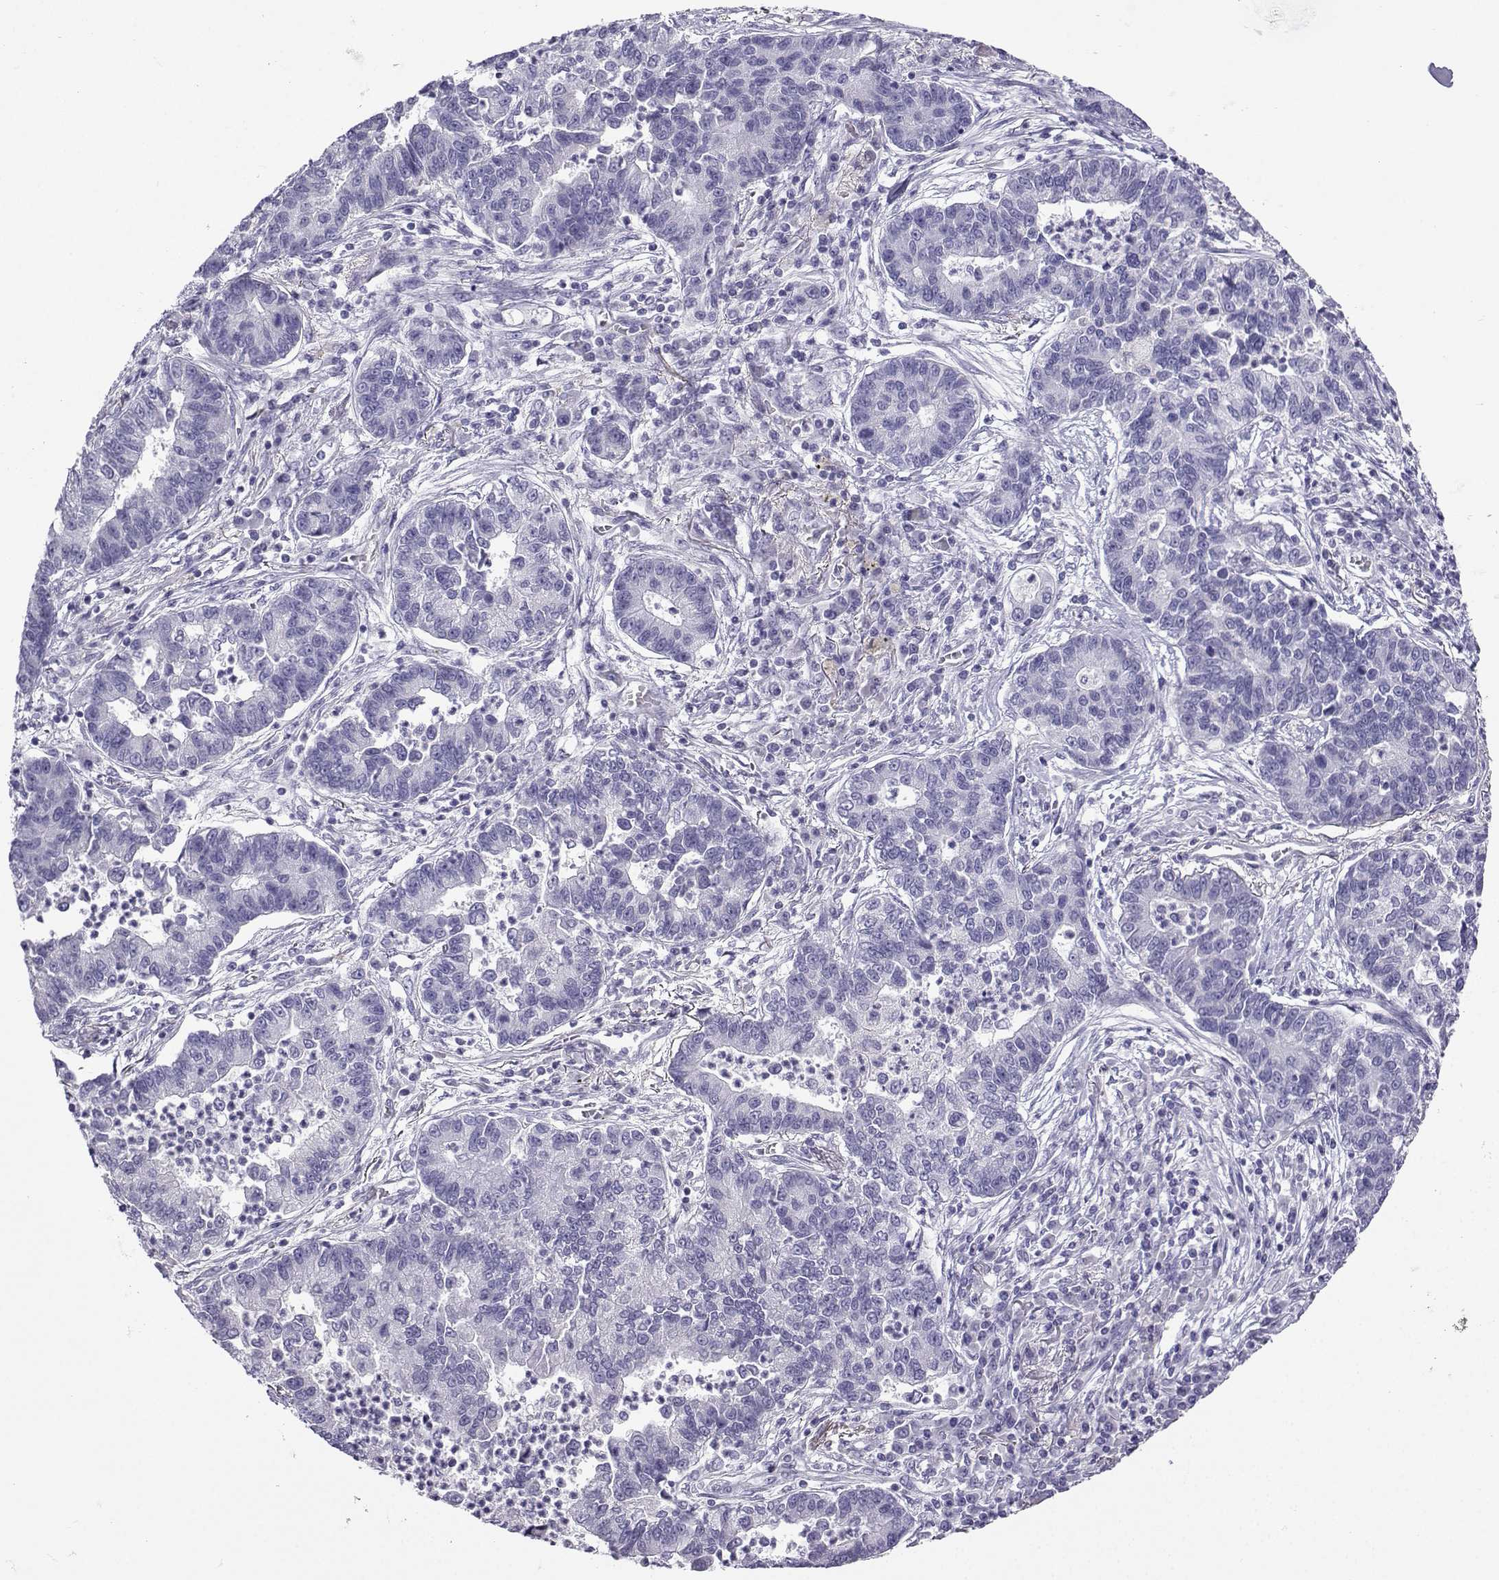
{"staining": {"intensity": "negative", "quantity": "none", "location": "none"}, "tissue": "lung cancer", "cell_type": "Tumor cells", "image_type": "cancer", "snomed": [{"axis": "morphology", "description": "Adenocarcinoma, NOS"}, {"axis": "topography", "description": "Lung"}], "caption": "Human lung cancer stained for a protein using IHC demonstrates no positivity in tumor cells.", "gene": "FBXO24", "patient": {"sex": "female", "age": 57}}